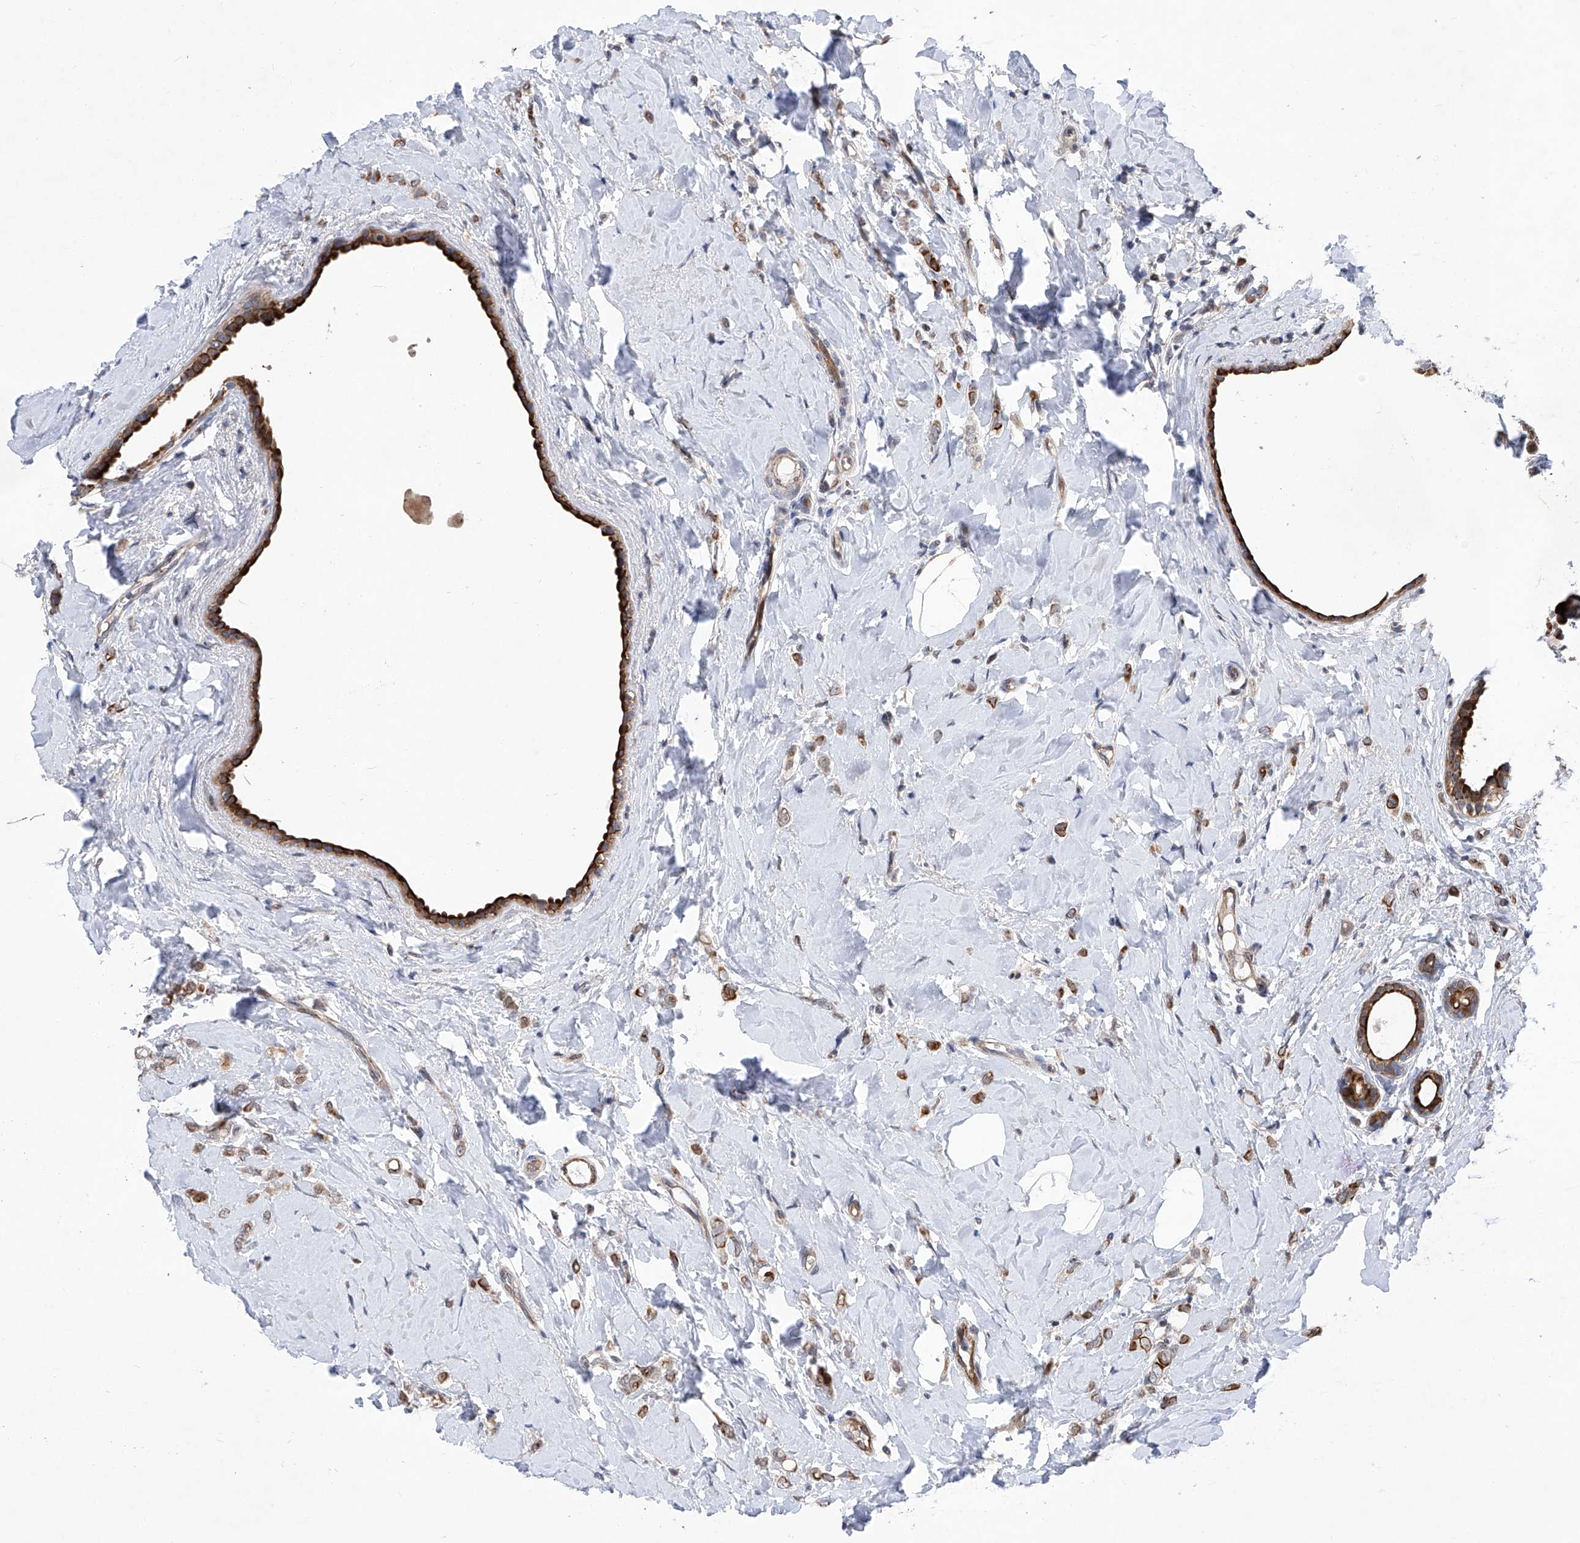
{"staining": {"intensity": "weak", "quantity": ">75%", "location": "cytoplasmic/membranous"}, "tissue": "breast cancer", "cell_type": "Tumor cells", "image_type": "cancer", "snomed": [{"axis": "morphology", "description": "Lobular carcinoma"}, {"axis": "topography", "description": "Breast"}], "caption": "DAB immunohistochemical staining of human breast cancer shows weak cytoplasmic/membranous protein positivity in about >75% of tumor cells.", "gene": "FARP2", "patient": {"sex": "female", "age": 47}}